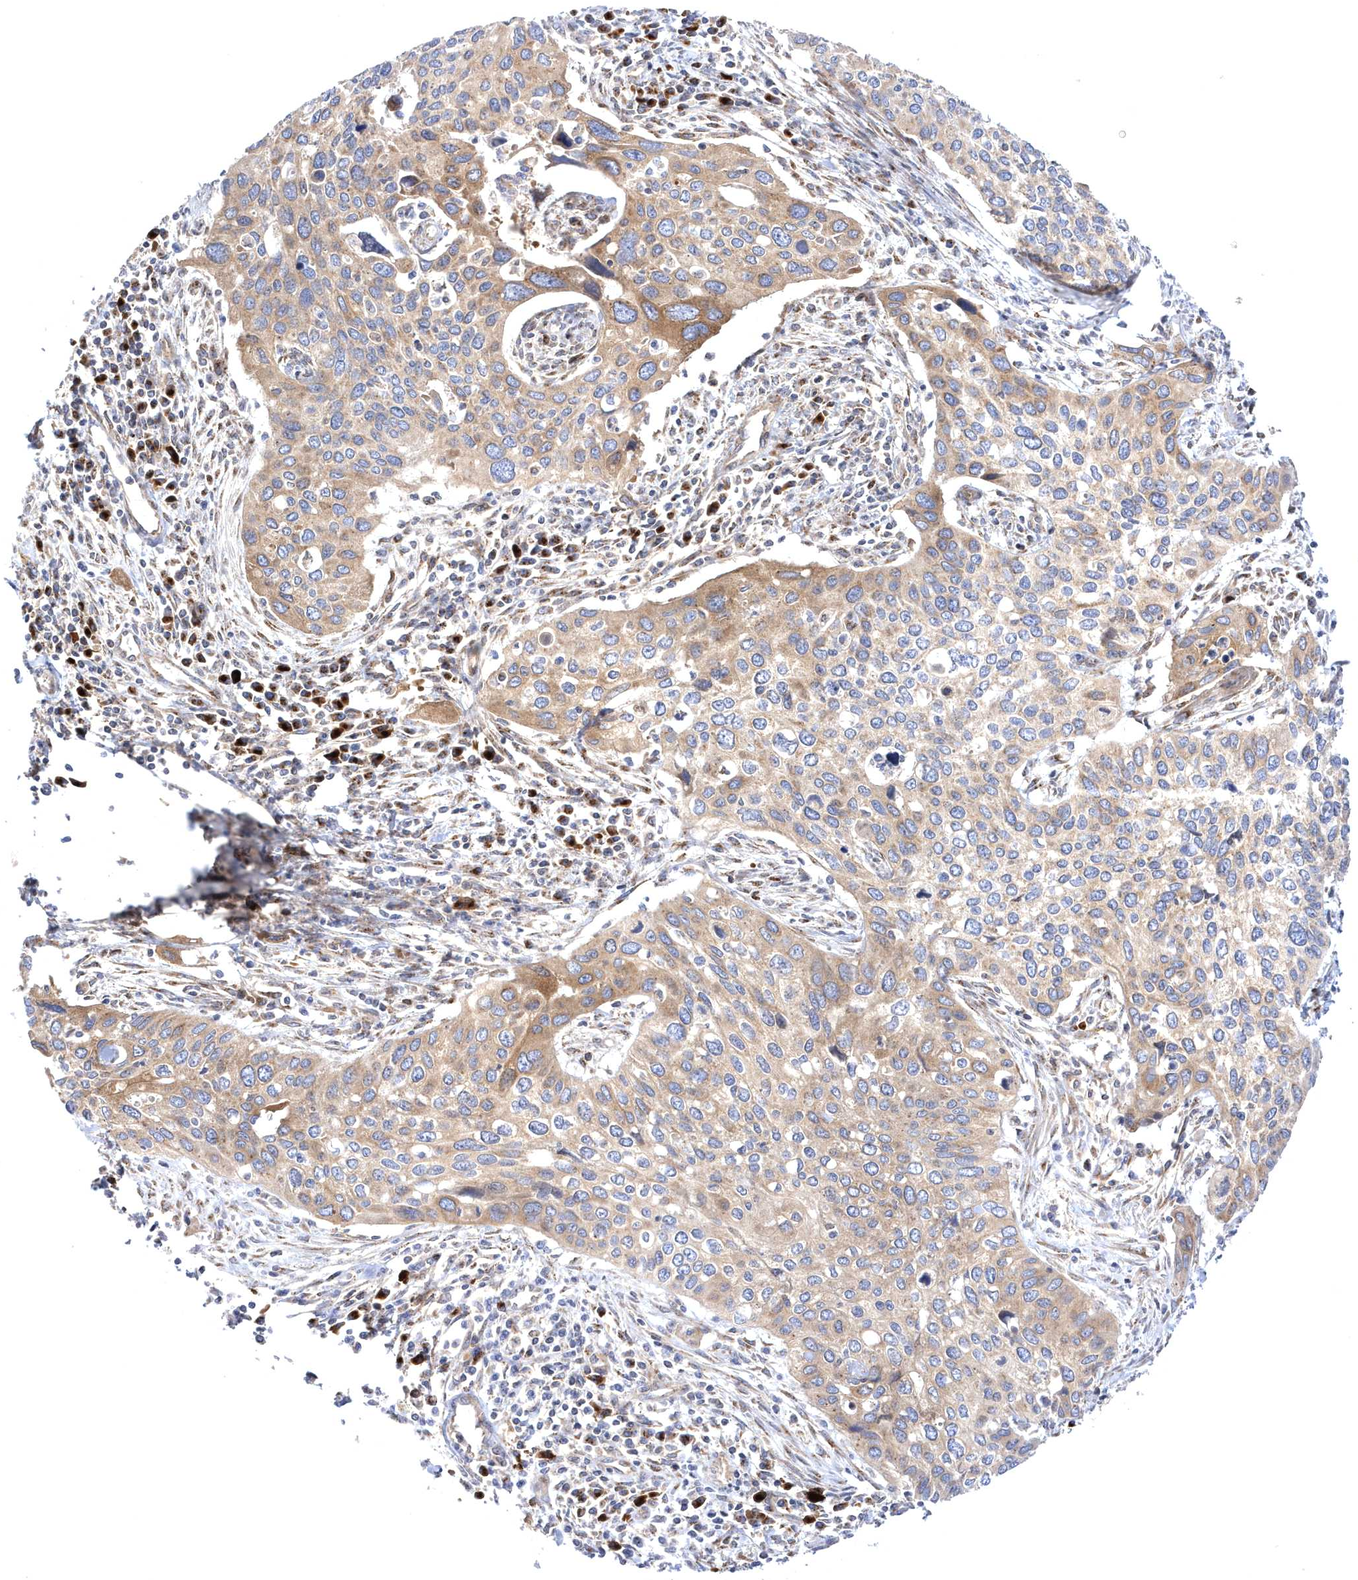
{"staining": {"intensity": "moderate", "quantity": "25%-75%", "location": "cytoplasmic/membranous"}, "tissue": "cervical cancer", "cell_type": "Tumor cells", "image_type": "cancer", "snomed": [{"axis": "morphology", "description": "Squamous cell carcinoma, NOS"}, {"axis": "topography", "description": "Cervix"}], "caption": "The immunohistochemical stain labels moderate cytoplasmic/membranous expression in tumor cells of squamous cell carcinoma (cervical) tissue. (IHC, brightfield microscopy, high magnification).", "gene": "COPB2", "patient": {"sex": "female", "age": 55}}